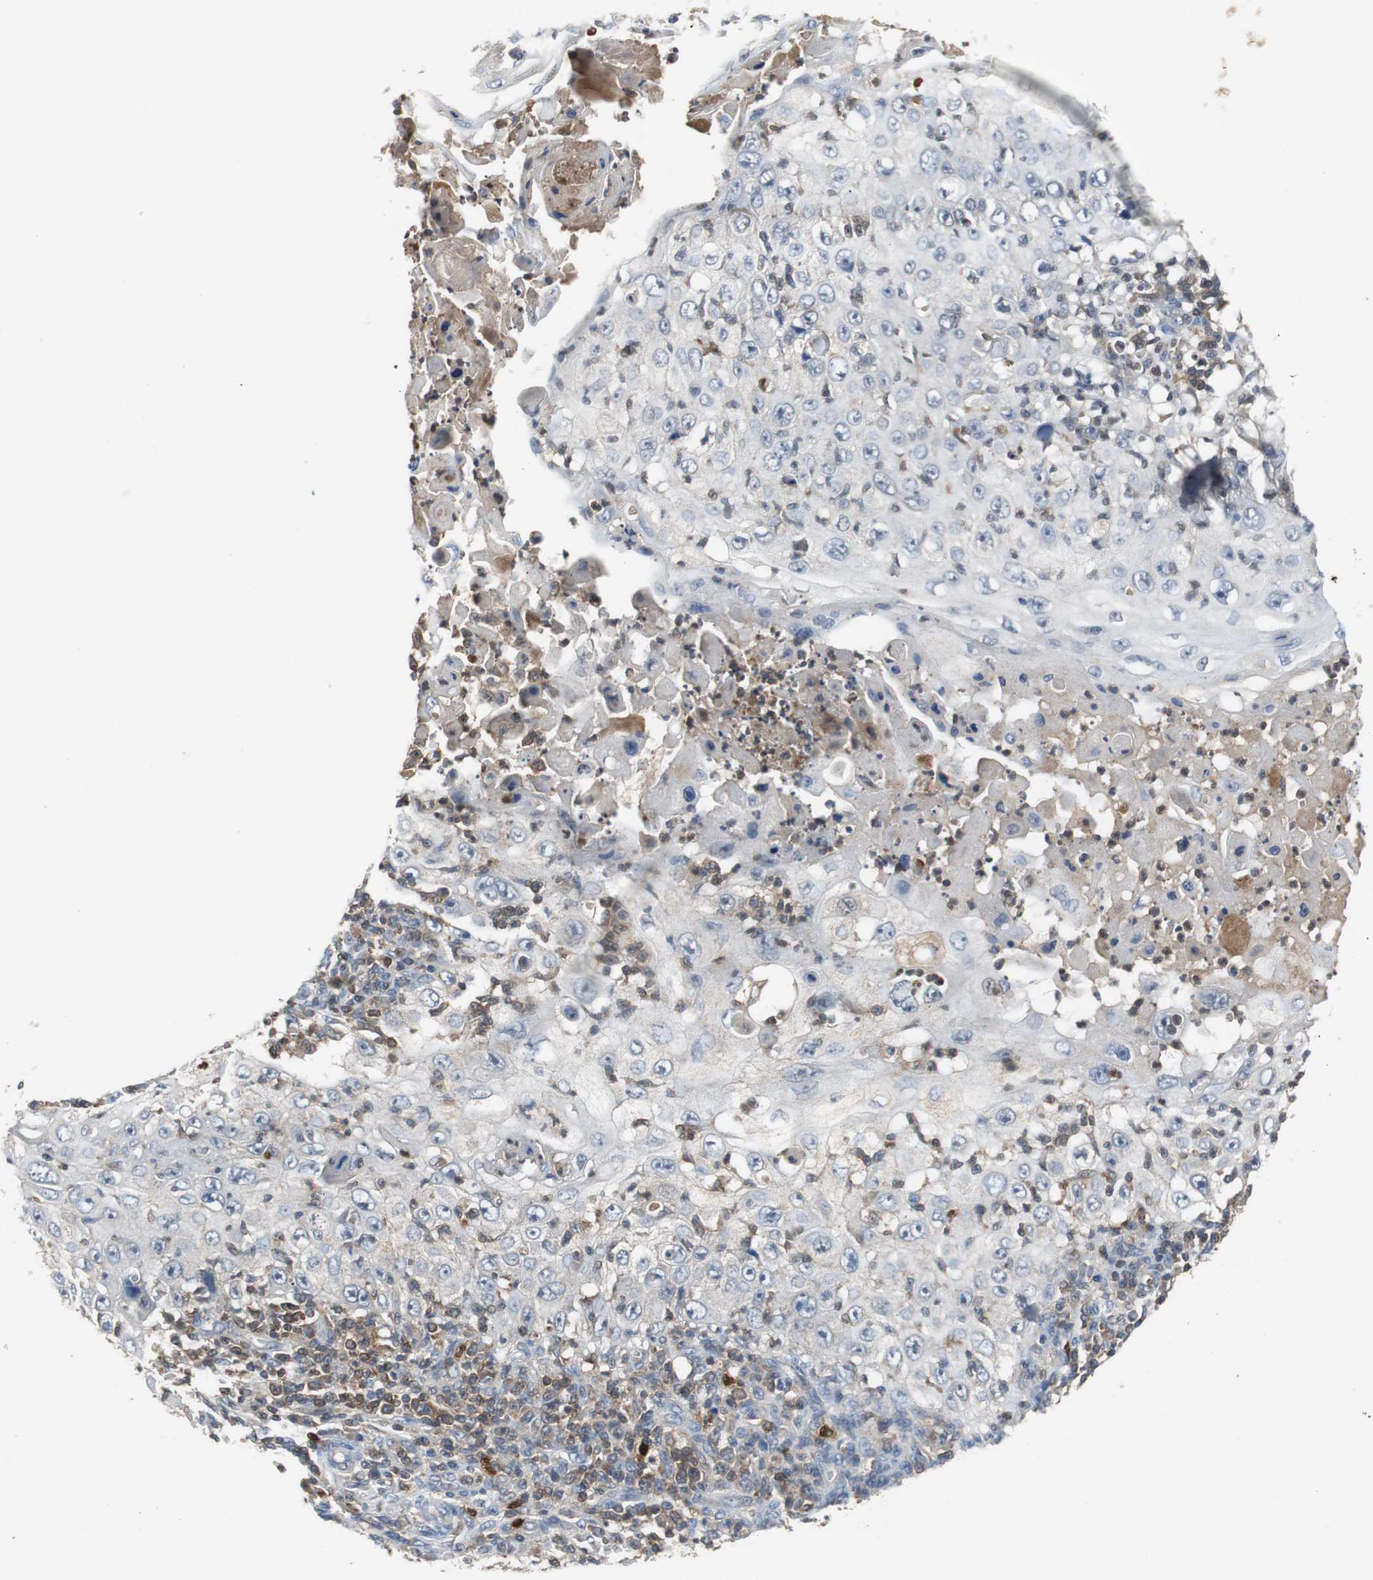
{"staining": {"intensity": "negative", "quantity": "none", "location": "none"}, "tissue": "skin cancer", "cell_type": "Tumor cells", "image_type": "cancer", "snomed": [{"axis": "morphology", "description": "Squamous cell carcinoma, NOS"}, {"axis": "topography", "description": "Skin"}], "caption": "A photomicrograph of human skin squamous cell carcinoma is negative for staining in tumor cells. The staining was performed using DAB to visualize the protein expression in brown, while the nuclei were stained in blue with hematoxylin (Magnification: 20x).", "gene": "CALB2", "patient": {"sex": "male", "age": 86}}